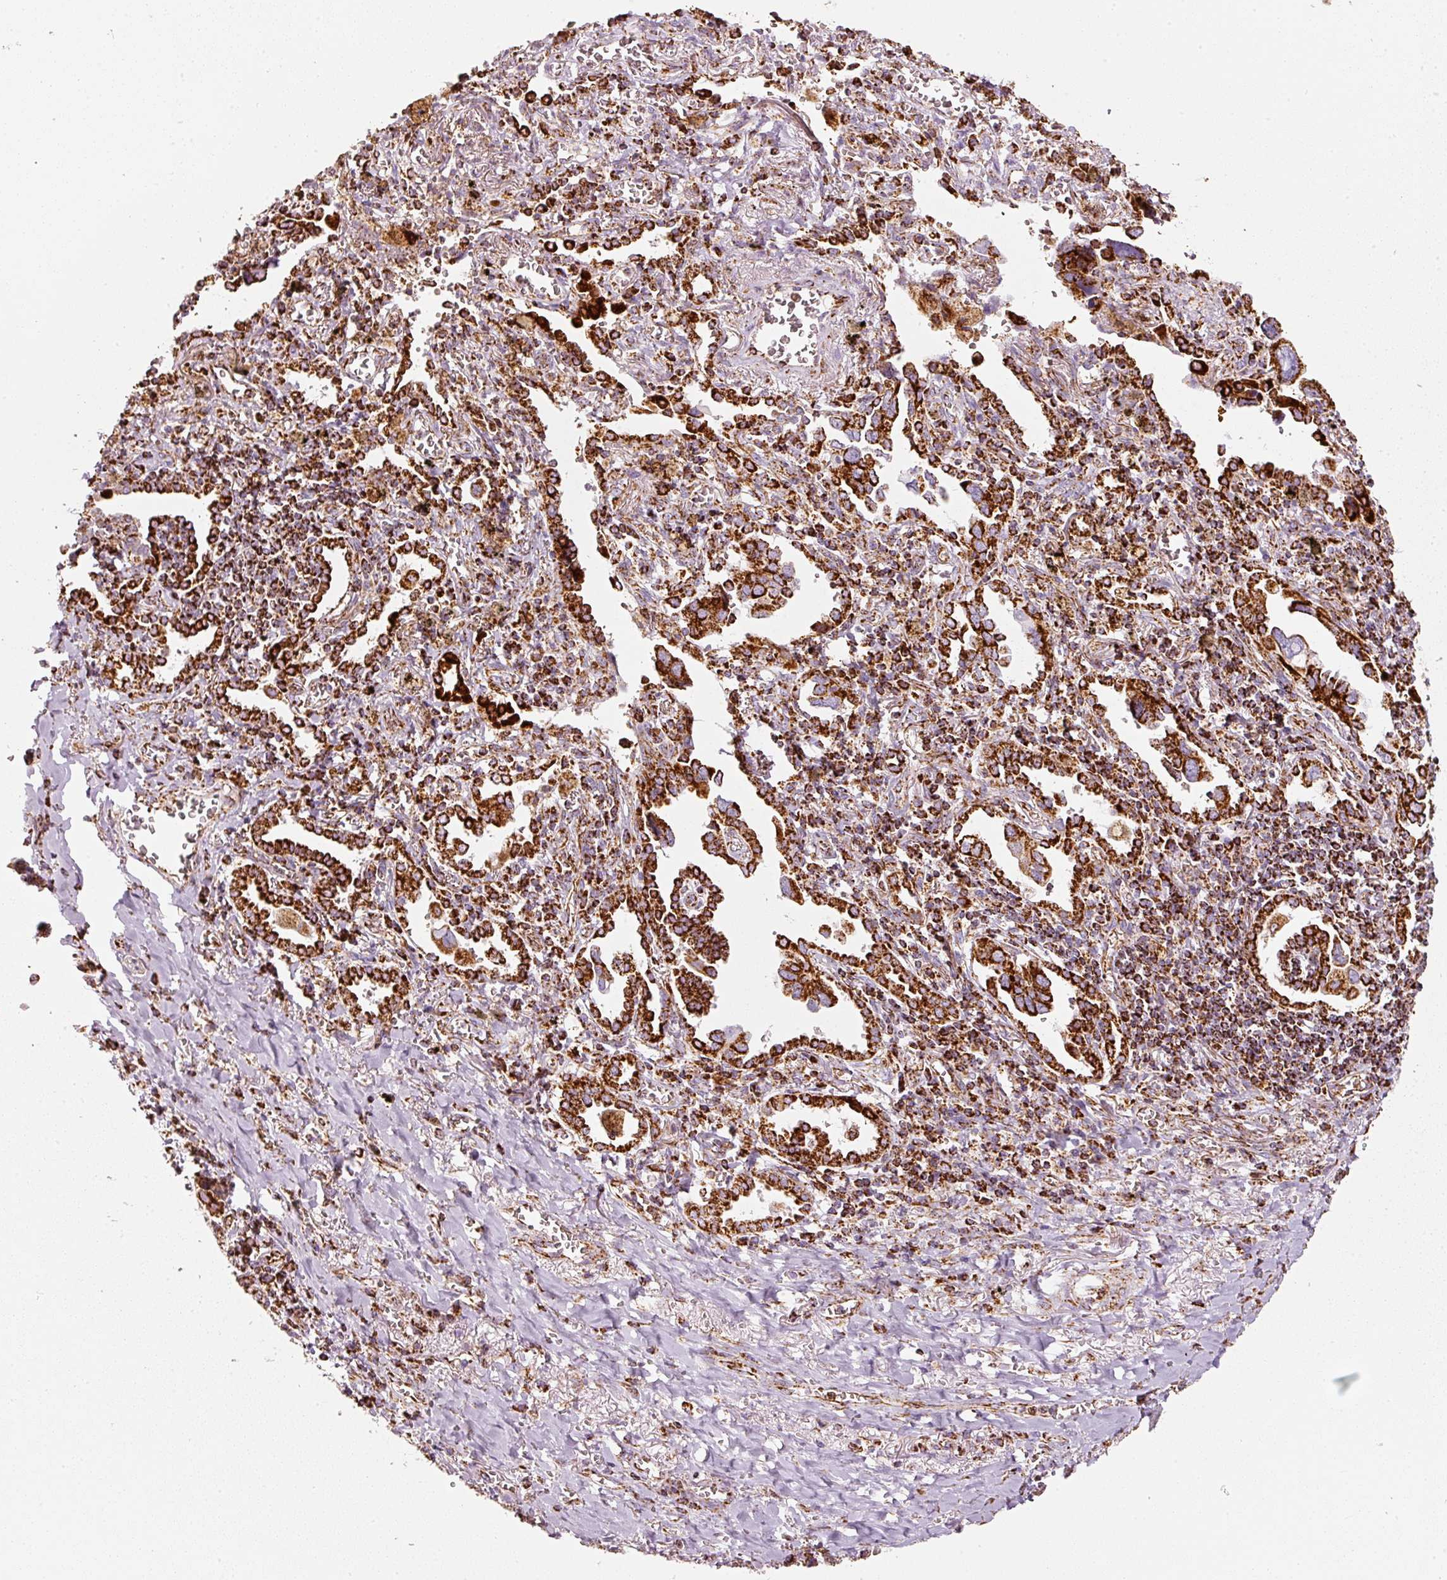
{"staining": {"intensity": "strong", "quantity": ">75%", "location": "cytoplasmic/membranous"}, "tissue": "lung cancer", "cell_type": "Tumor cells", "image_type": "cancer", "snomed": [{"axis": "morphology", "description": "Adenocarcinoma, NOS"}, {"axis": "topography", "description": "Lung"}], "caption": "Human lung cancer stained with a brown dye displays strong cytoplasmic/membranous positive staining in about >75% of tumor cells.", "gene": "MT-CO2", "patient": {"sex": "male", "age": 76}}